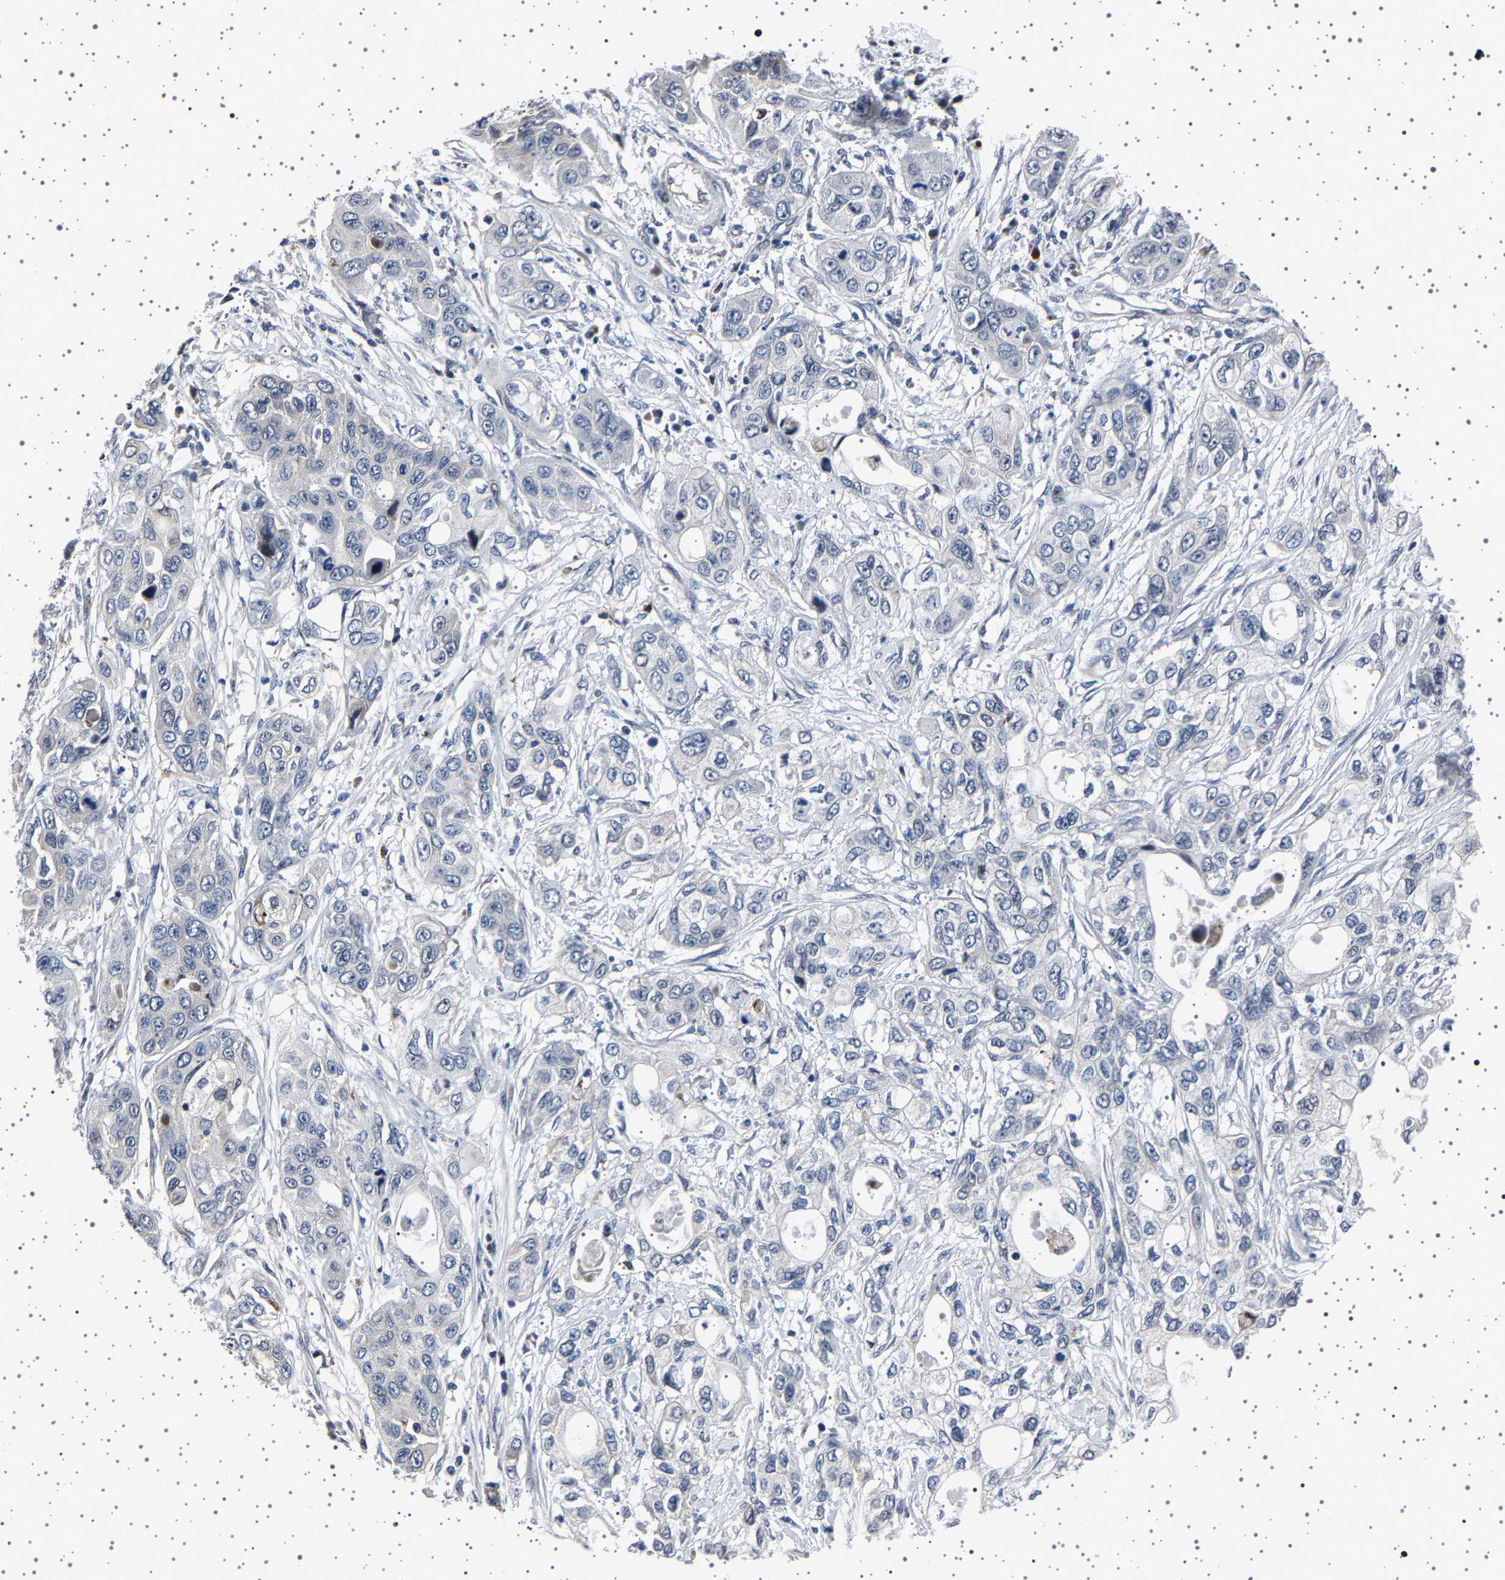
{"staining": {"intensity": "negative", "quantity": "none", "location": "none"}, "tissue": "pancreatic cancer", "cell_type": "Tumor cells", "image_type": "cancer", "snomed": [{"axis": "morphology", "description": "Adenocarcinoma, NOS"}, {"axis": "topography", "description": "Pancreas"}], "caption": "Tumor cells show no significant protein expression in pancreatic cancer. Brightfield microscopy of immunohistochemistry stained with DAB (brown) and hematoxylin (blue), captured at high magnification.", "gene": "IL10RB", "patient": {"sex": "female", "age": 70}}